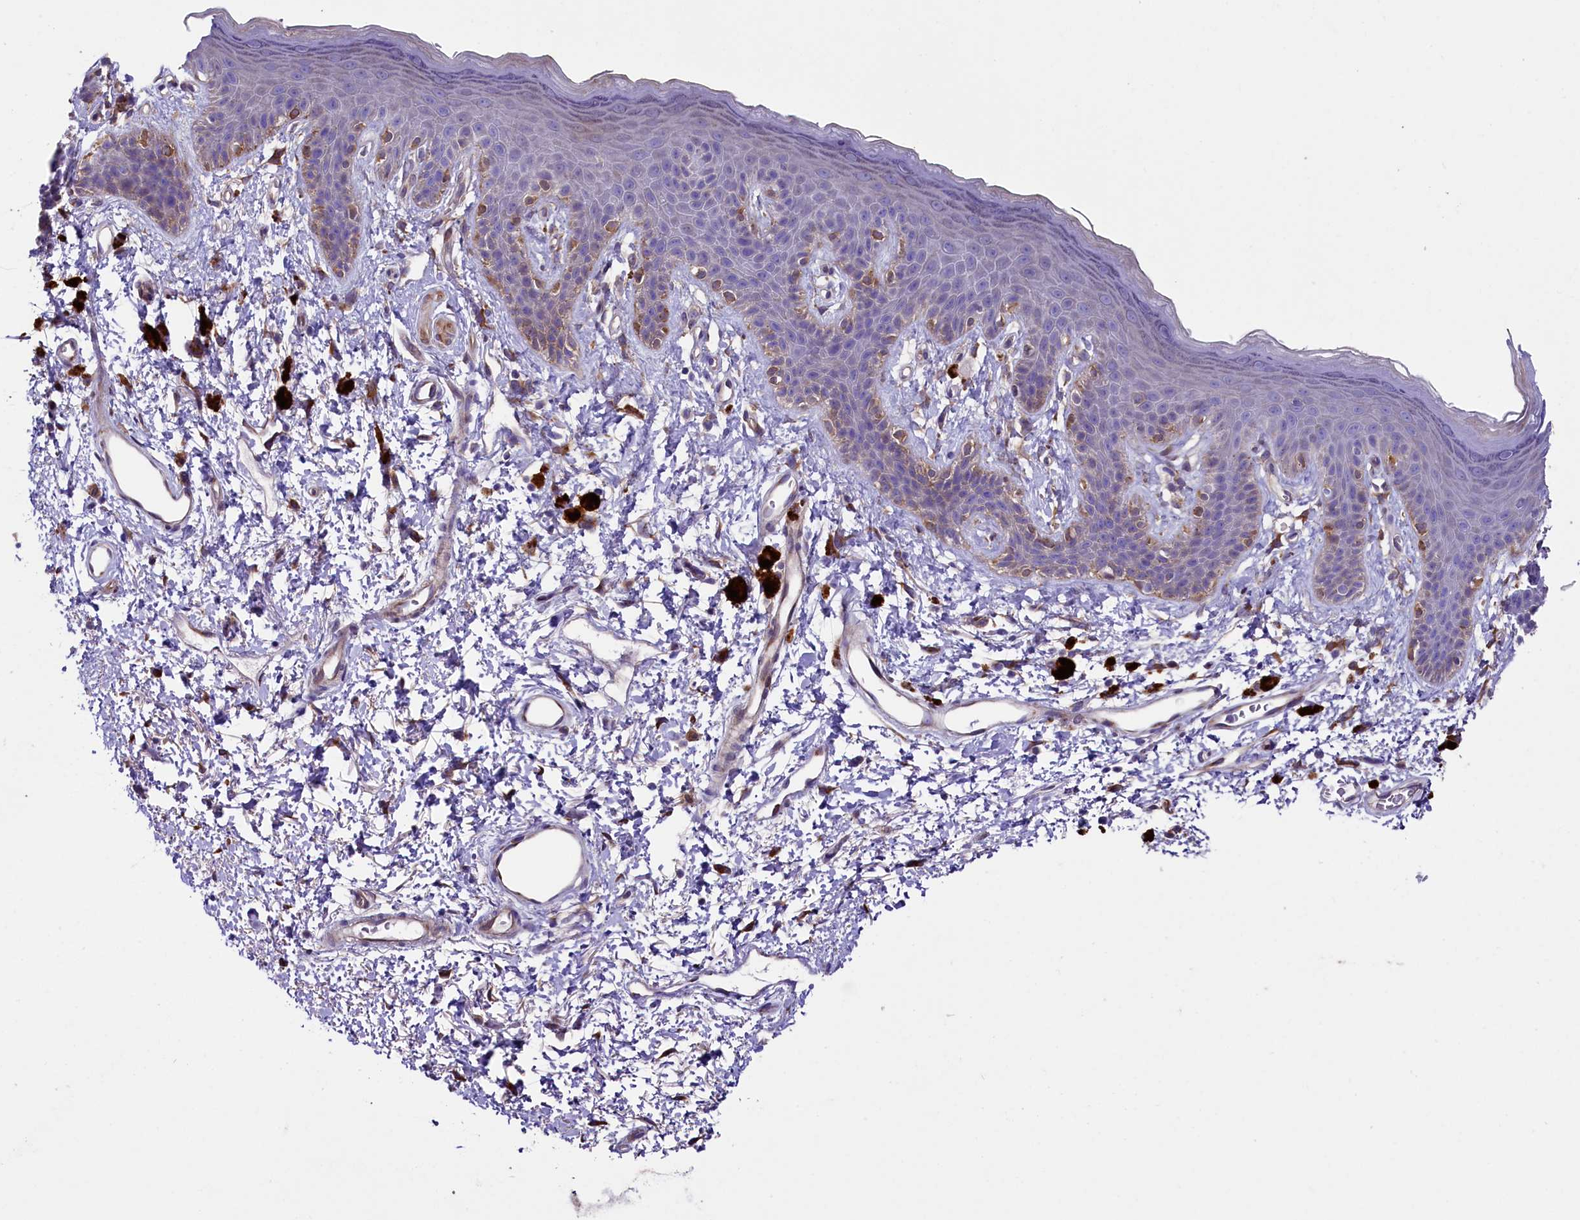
{"staining": {"intensity": "weak", "quantity": "<25%", "location": "cytoplasmic/membranous"}, "tissue": "skin", "cell_type": "Epidermal cells", "image_type": "normal", "snomed": [{"axis": "morphology", "description": "Normal tissue, NOS"}, {"axis": "topography", "description": "Anal"}], "caption": "This is a image of IHC staining of unremarkable skin, which shows no staining in epidermal cells.", "gene": "GPR108", "patient": {"sex": "female", "age": 46}}